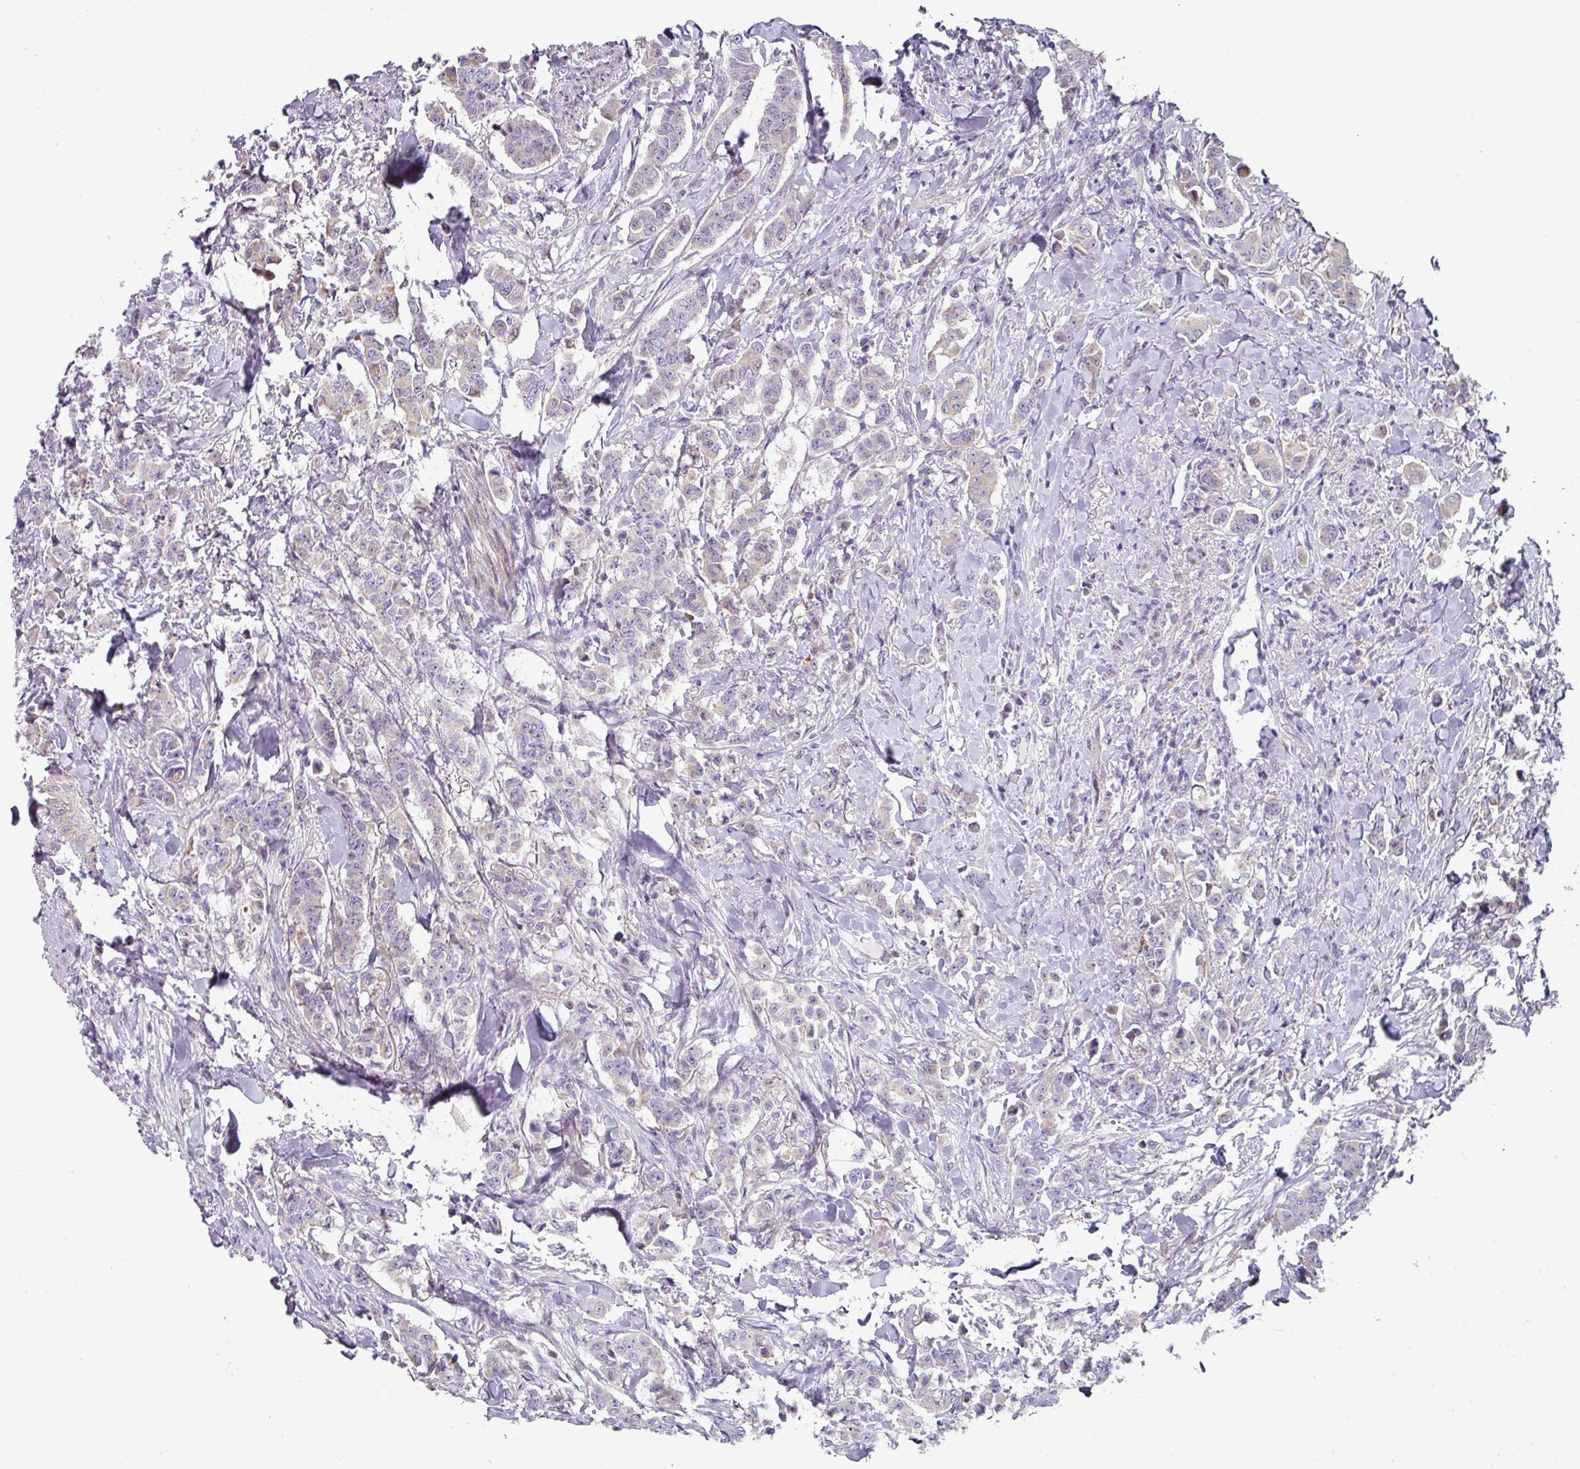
{"staining": {"intensity": "negative", "quantity": "none", "location": "none"}, "tissue": "breast cancer", "cell_type": "Tumor cells", "image_type": "cancer", "snomed": [{"axis": "morphology", "description": "Duct carcinoma"}, {"axis": "topography", "description": "Breast"}], "caption": "Immunohistochemistry of human breast invasive ductal carcinoma displays no staining in tumor cells.", "gene": "WSB2", "patient": {"sex": "female", "age": 40}}